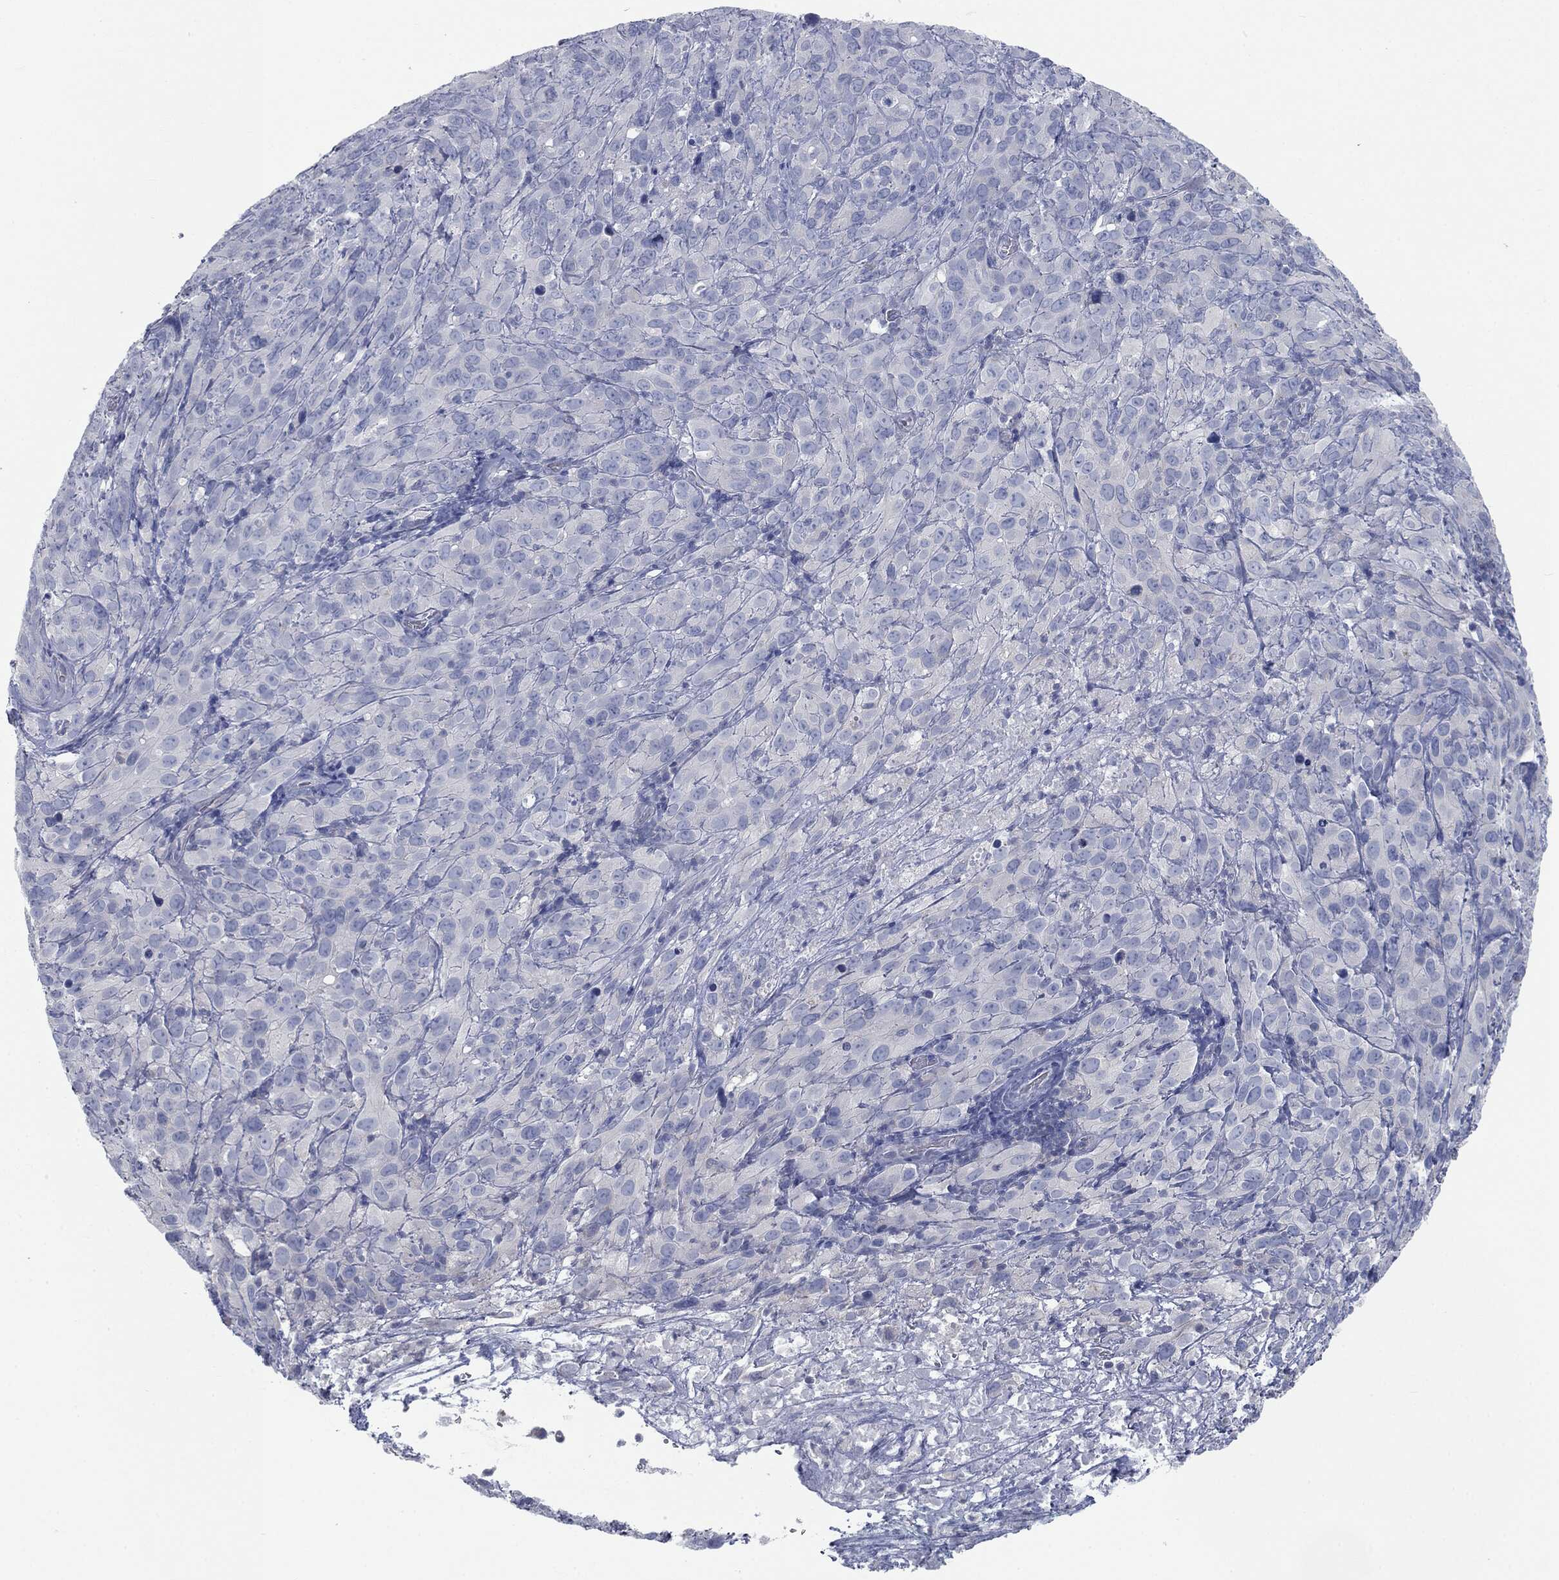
{"staining": {"intensity": "negative", "quantity": "none", "location": "none"}, "tissue": "cervical cancer", "cell_type": "Tumor cells", "image_type": "cancer", "snomed": [{"axis": "morphology", "description": "Squamous cell carcinoma, NOS"}, {"axis": "topography", "description": "Cervix"}], "caption": "High magnification brightfield microscopy of cervical squamous cell carcinoma stained with DAB (3,3'-diaminobenzidine) (brown) and counterstained with hematoxylin (blue): tumor cells show no significant staining.", "gene": "CAV3", "patient": {"sex": "female", "age": 51}}